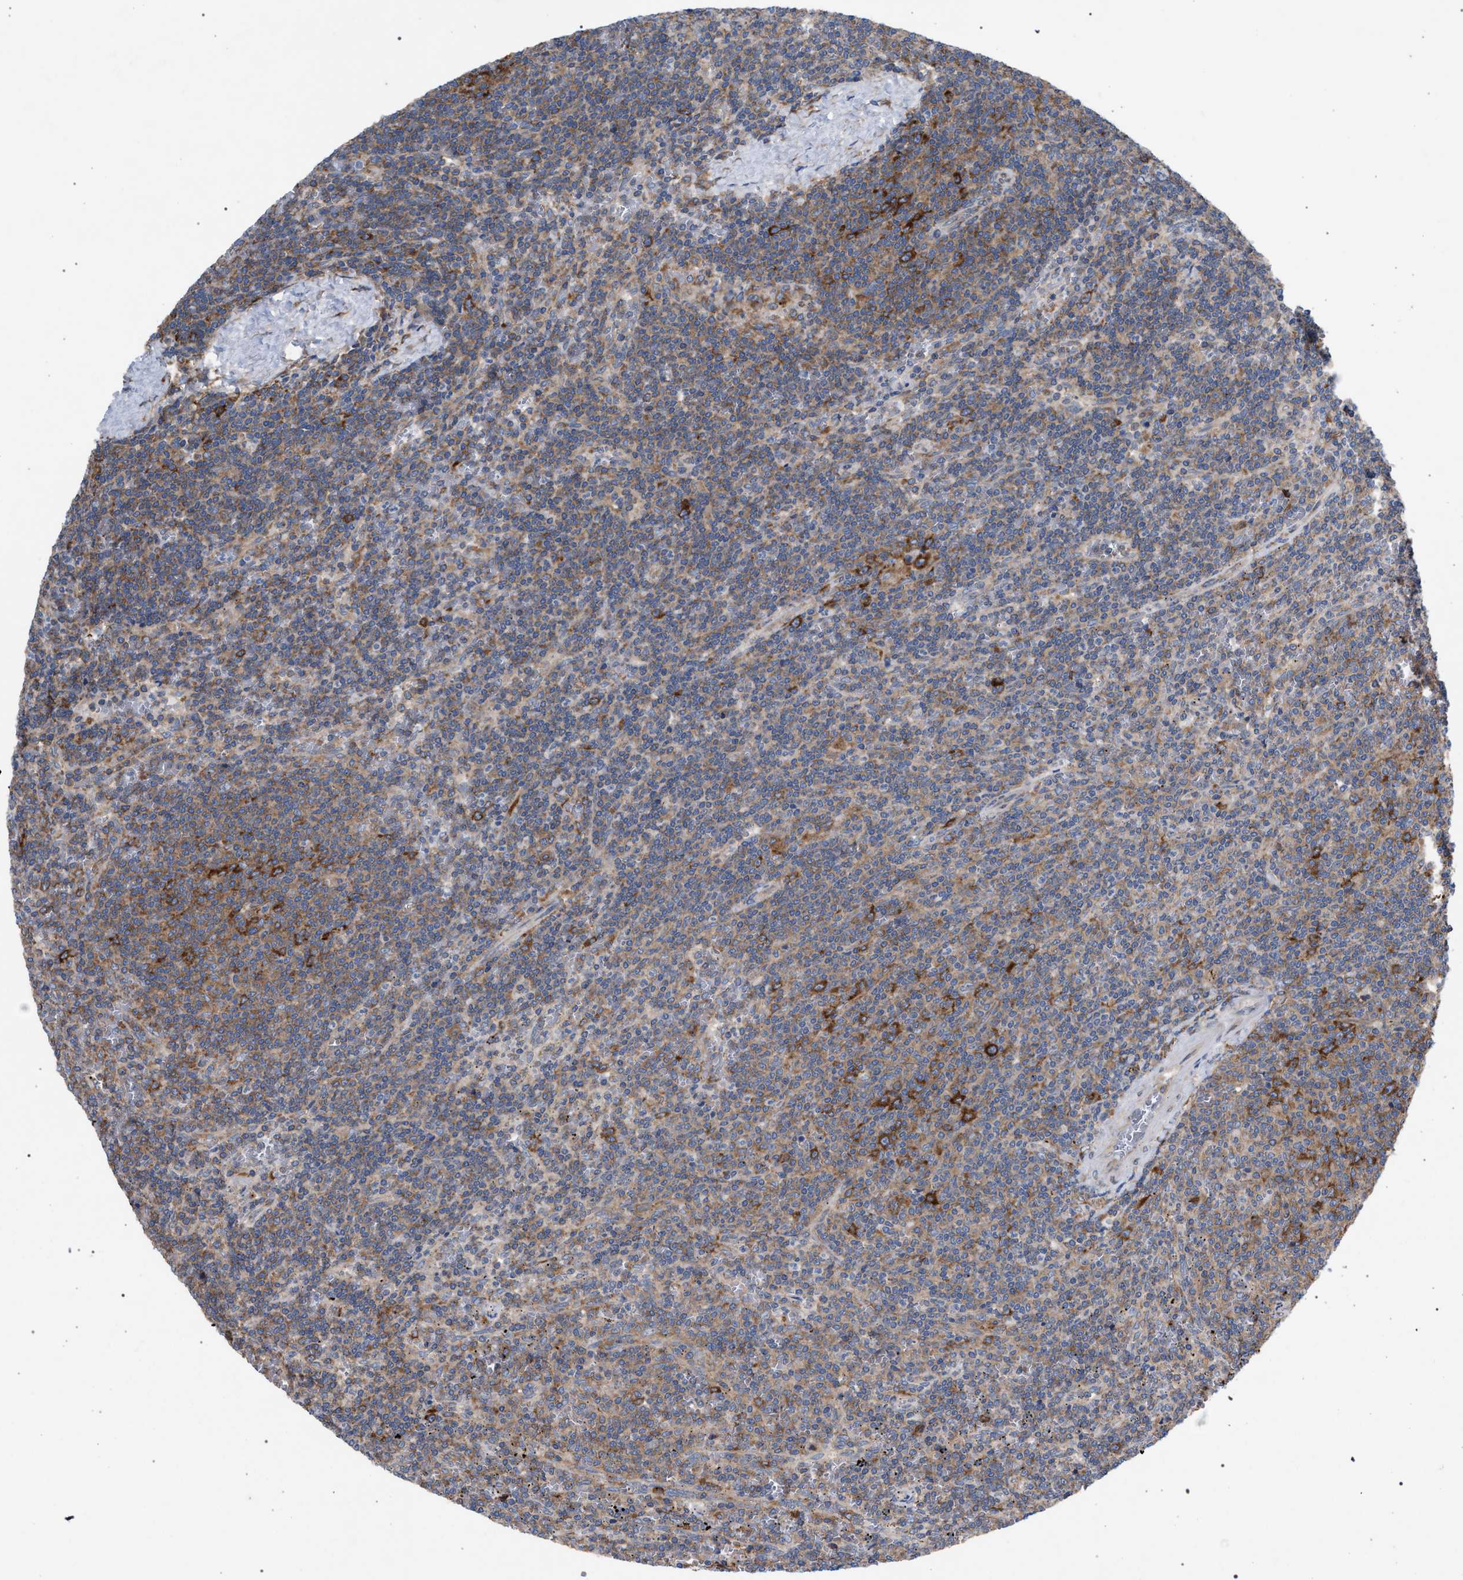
{"staining": {"intensity": "moderate", "quantity": "25%-75%", "location": "cytoplasmic/membranous"}, "tissue": "lymphoma", "cell_type": "Tumor cells", "image_type": "cancer", "snomed": [{"axis": "morphology", "description": "Malignant lymphoma, non-Hodgkin's type, Low grade"}, {"axis": "topography", "description": "Spleen"}], "caption": "Tumor cells exhibit moderate cytoplasmic/membranous expression in about 25%-75% of cells in lymphoma. (DAB (3,3'-diaminobenzidine) IHC with brightfield microscopy, high magnification).", "gene": "CDR2L", "patient": {"sex": "female", "age": 50}}